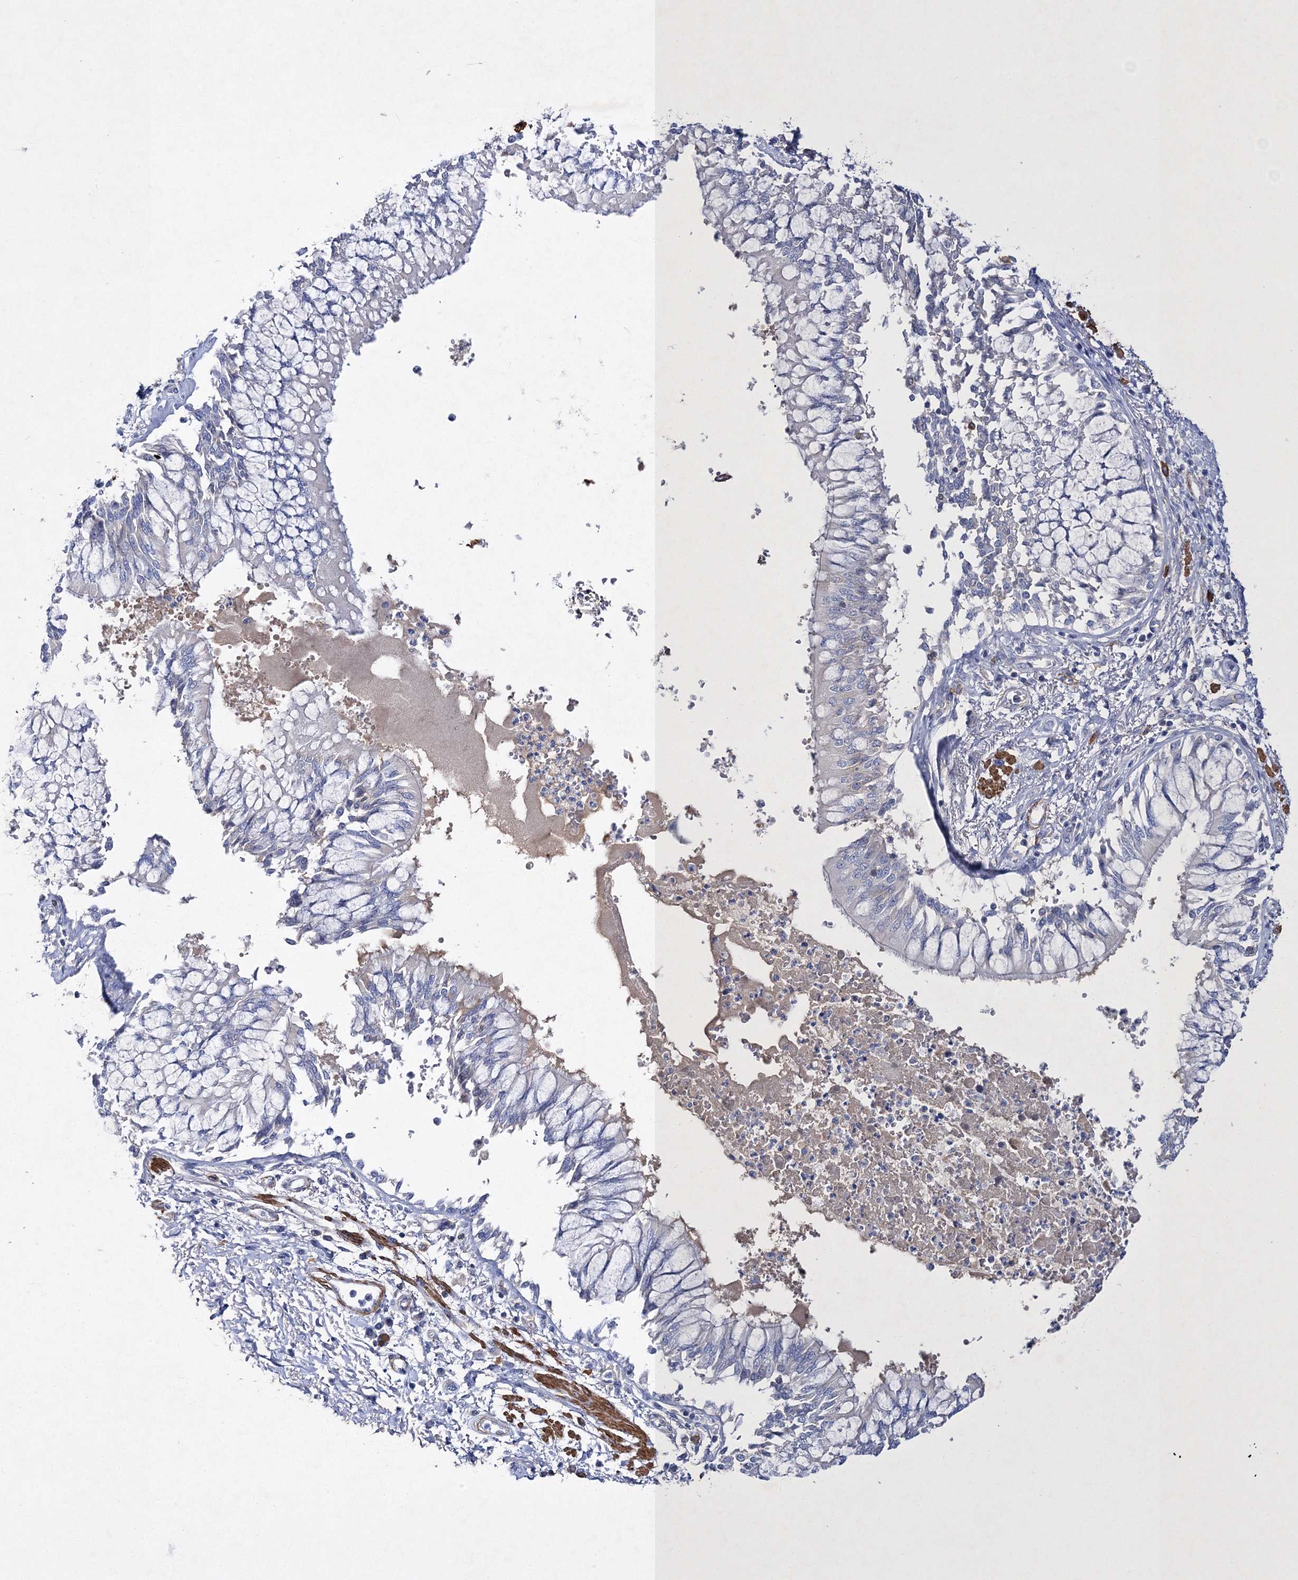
{"staining": {"intensity": "negative", "quantity": "none", "location": "none"}, "tissue": "bronchus", "cell_type": "Respiratory epithelial cells", "image_type": "normal", "snomed": [{"axis": "morphology", "description": "Normal tissue, NOS"}, {"axis": "topography", "description": "Cartilage tissue"}, {"axis": "topography", "description": "Bronchus"}, {"axis": "topography", "description": "Lung"}], "caption": "Unremarkable bronchus was stained to show a protein in brown. There is no significant expression in respiratory epithelial cells. The staining is performed using DAB brown chromogen with nuclei counter-stained in using hematoxylin.", "gene": "RTN2", "patient": {"sex": "female", "age": 49}}